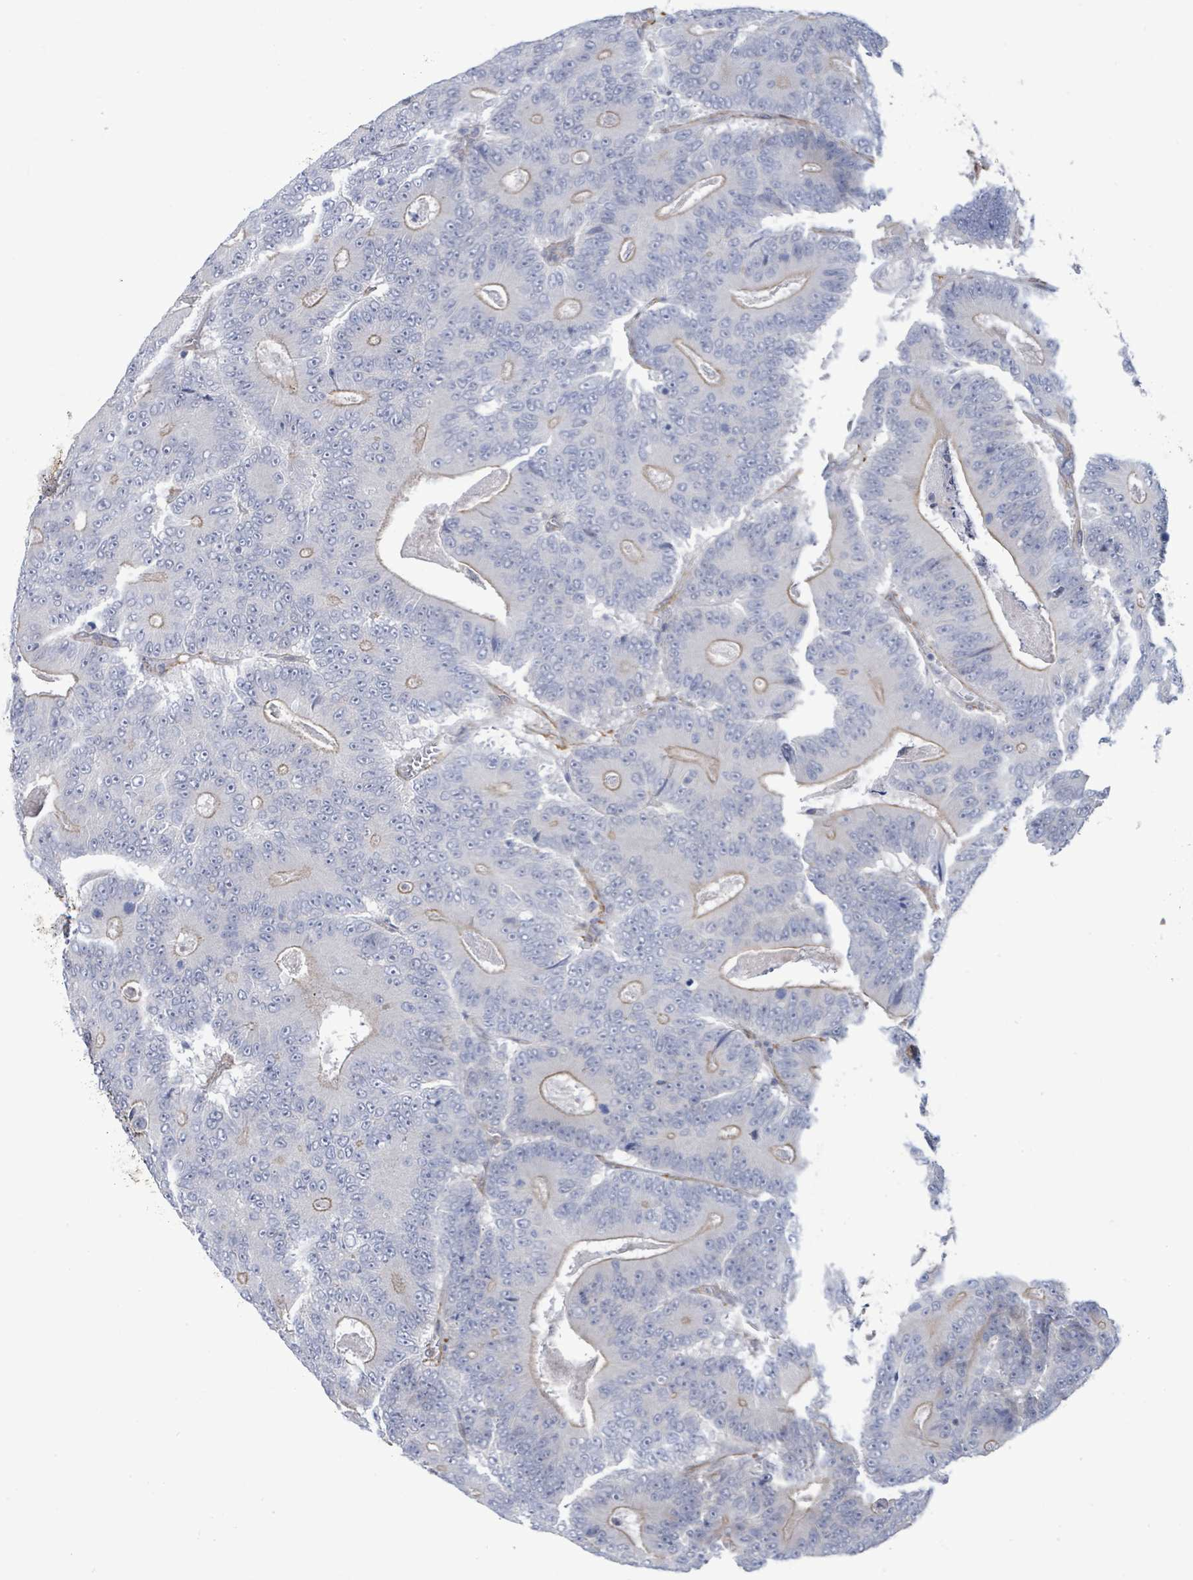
{"staining": {"intensity": "weak", "quantity": "<25%", "location": "cytoplasmic/membranous"}, "tissue": "colorectal cancer", "cell_type": "Tumor cells", "image_type": "cancer", "snomed": [{"axis": "morphology", "description": "Adenocarcinoma, NOS"}, {"axis": "topography", "description": "Colon"}], "caption": "Colorectal cancer (adenocarcinoma) was stained to show a protein in brown. There is no significant positivity in tumor cells.", "gene": "DMRTC1B", "patient": {"sex": "male", "age": 83}}